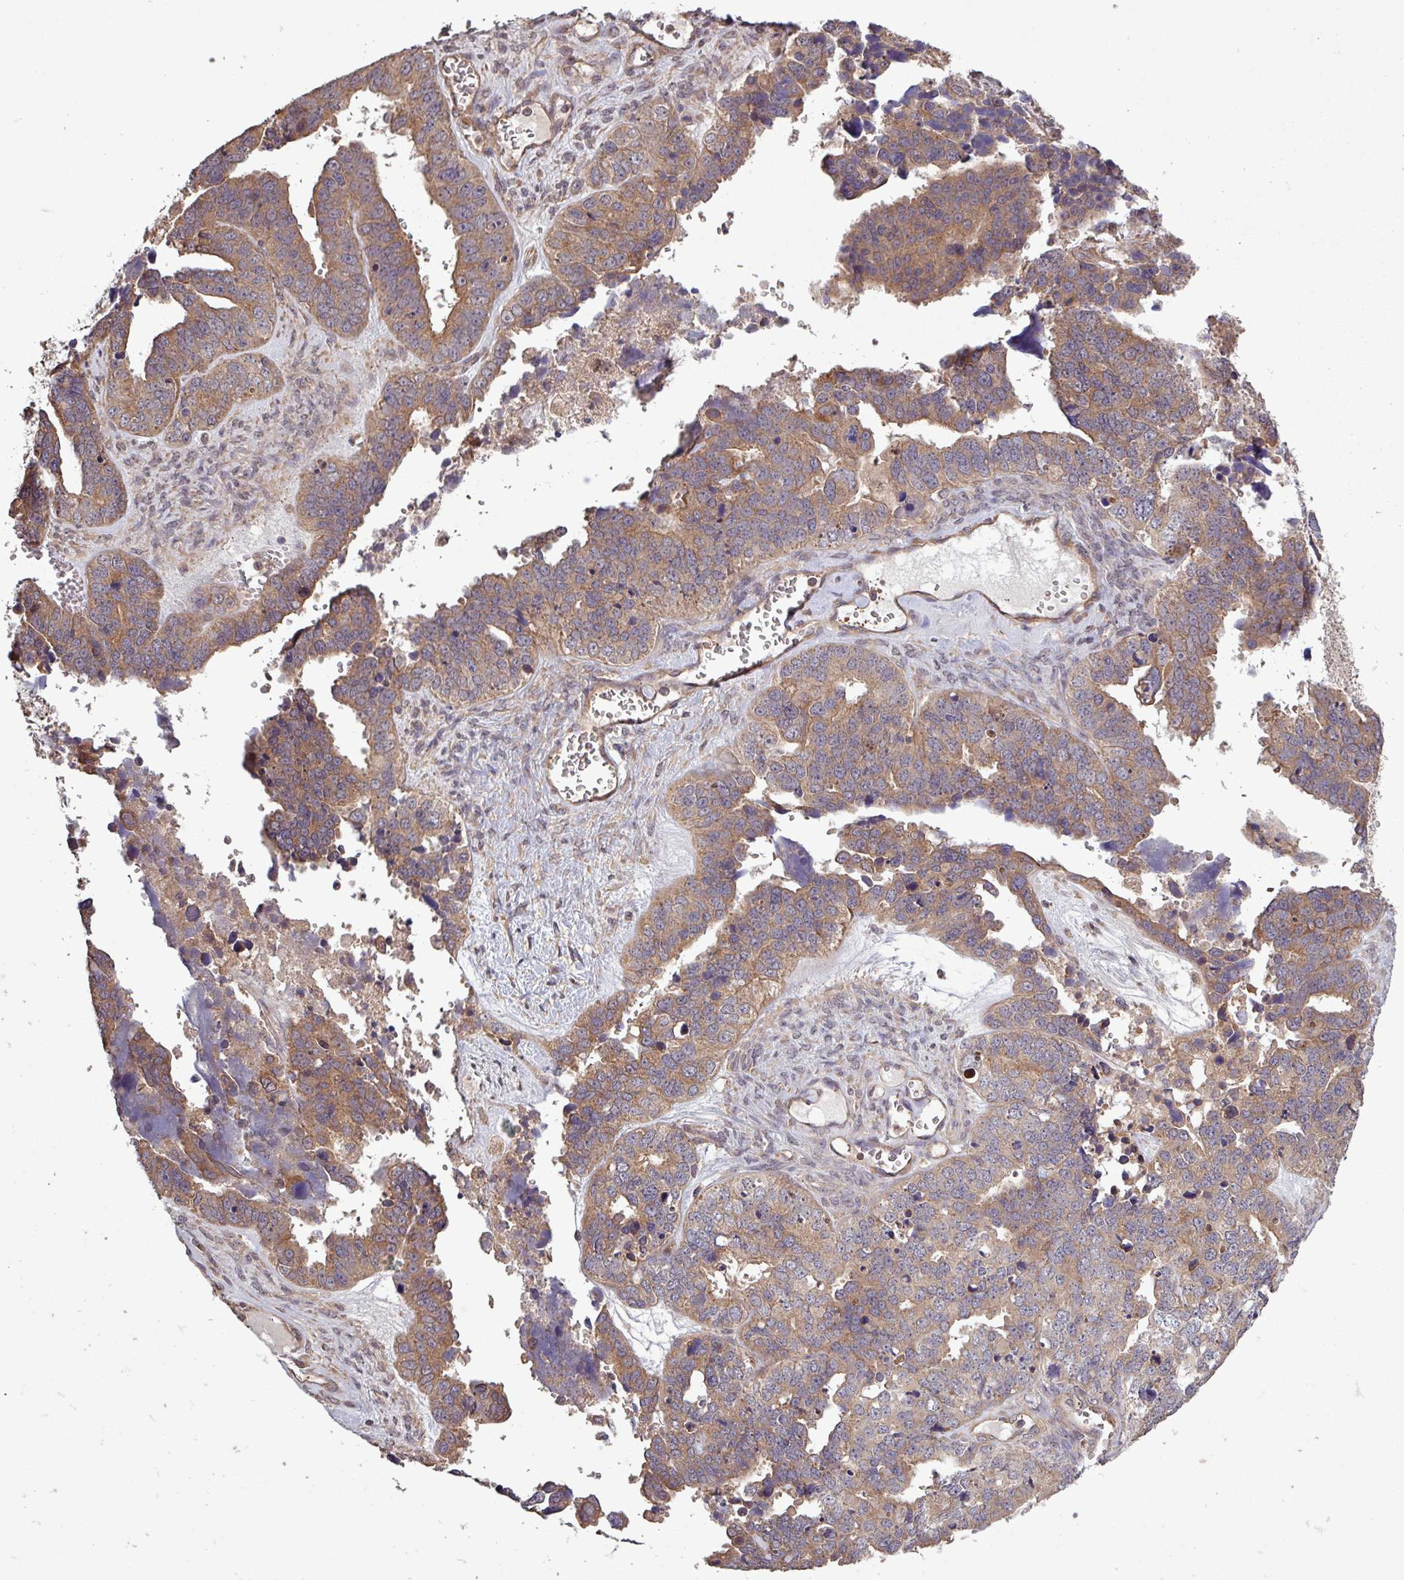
{"staining": {"intensity": "moderate", "quantity": ">75%", "location": "cytoplasmic/membranous"}, "tissue": "ovarian cancer", "cell_type": "Tumor cells", "image_type": "cancer", "snomed": [{"axis": "morphology", "description": "Cystadenocarcinoma, serous, NOS"}, {"axis": "topography", "description": "Ovary"}], "caption": "Ovarian cancer (serous cystadenocarcinoma) was stained to show a protein in brown. There is medium levels of moderate cytoplasmic/membranous positivity in approximately >75% of tumor cells.", "gene": "TRABD2A", "patient": {"sex": "female", "age": 76}}